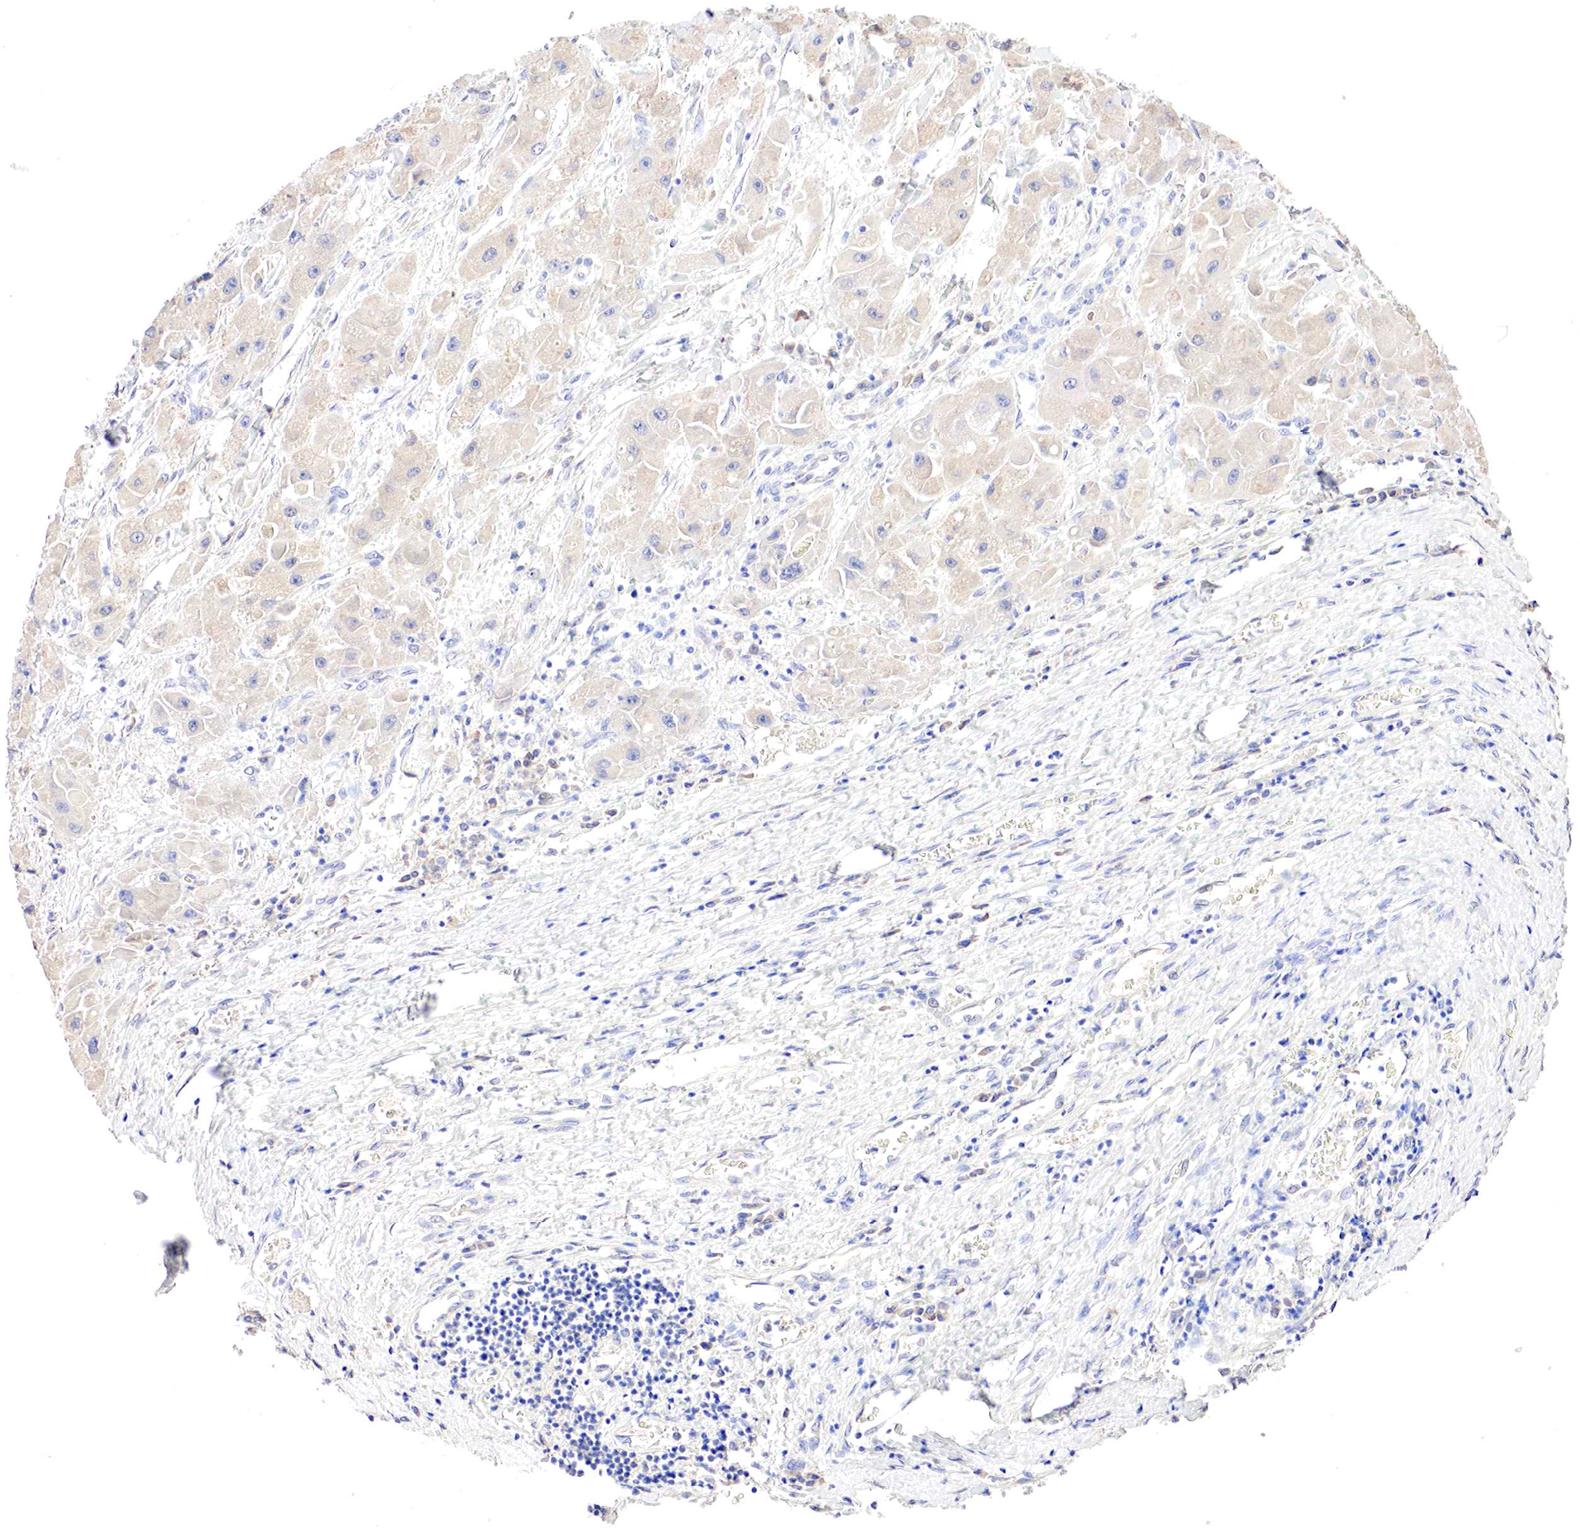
{"staining": {"intensity": "weak", "quantity": "25%-75%", "location": "cytoplasmic/membranous"}, "tissue": "liver cancer", "cell_type": "Tumor cells", "image_type": "cancer", "snomed": [{"axis": "morphology", "description": "Carcinoma, Hepatocellular, NOS"}, {"axis": "topography", "description": "Liver"}], "caption": "Immunohistochemistry (IHC) photomicrograph of neoplastic tissue: human liver hepatocellular carcinoma stained using immunohistochemistry (IHC) shows low levels of weak protein expression localized specifically in the cytoplasmic/membranous of tumor cells, appearing as a cytoplasmic/membranous brown color.", "gene": "GATA1", "patient": {"sex": "male", "age": 24}}